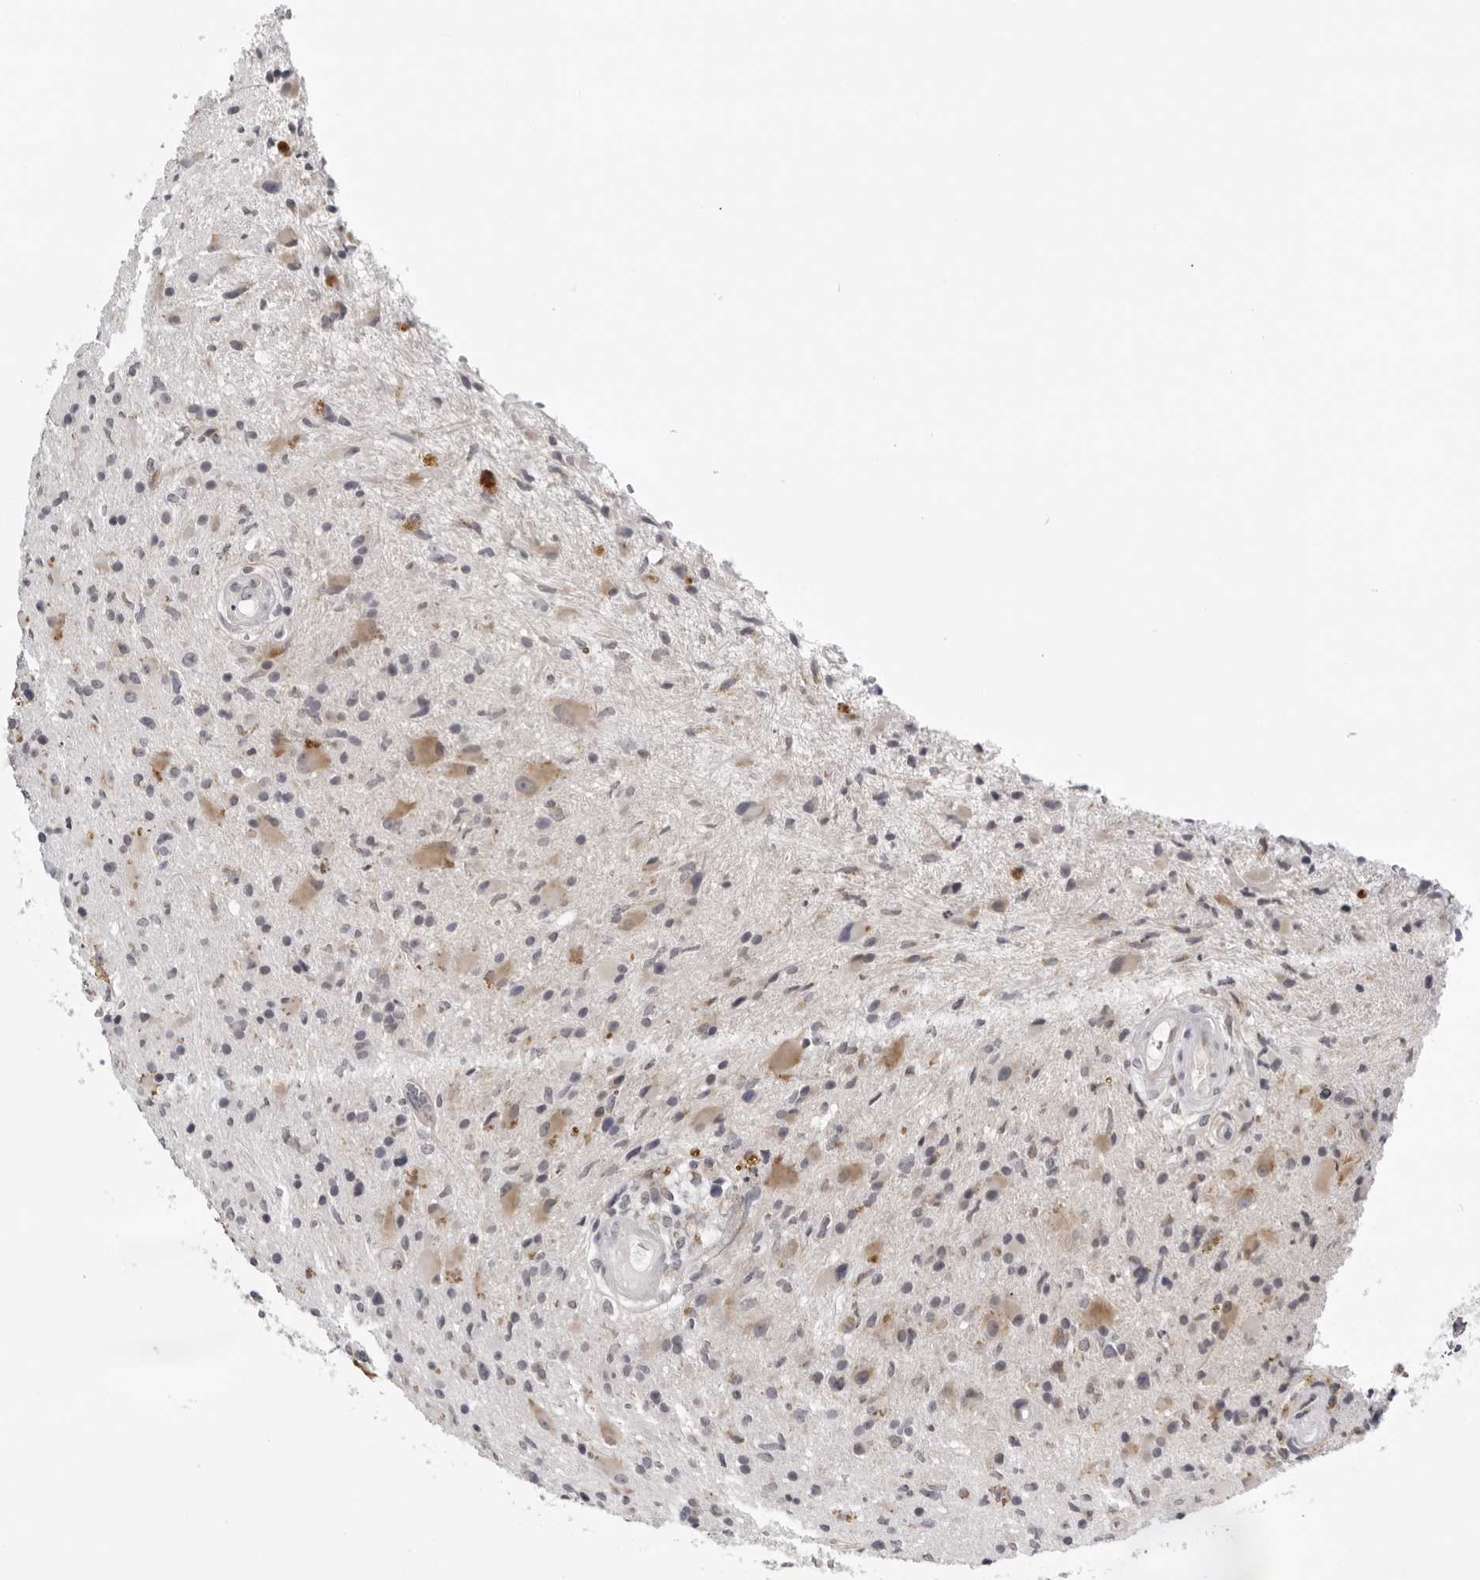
{"staining": {"intensity": "negative", "quantity": "none", "location": "none"}, "tissue": "glioma", "cell_type": "Tumor cells", "image_type": "cancer", "snomed": [{"axis": "morphology", "description": "Glioma, malignant, High grade"}, {"axis": "topography", "description": "Brain"}], "caption": "Immunohistochemical staining of human glioma displays no significant expression in tumor cells. Nuclei are stained in blue.", "gene": "CPT2", "patient": {"sex": "male", "age": 33}}